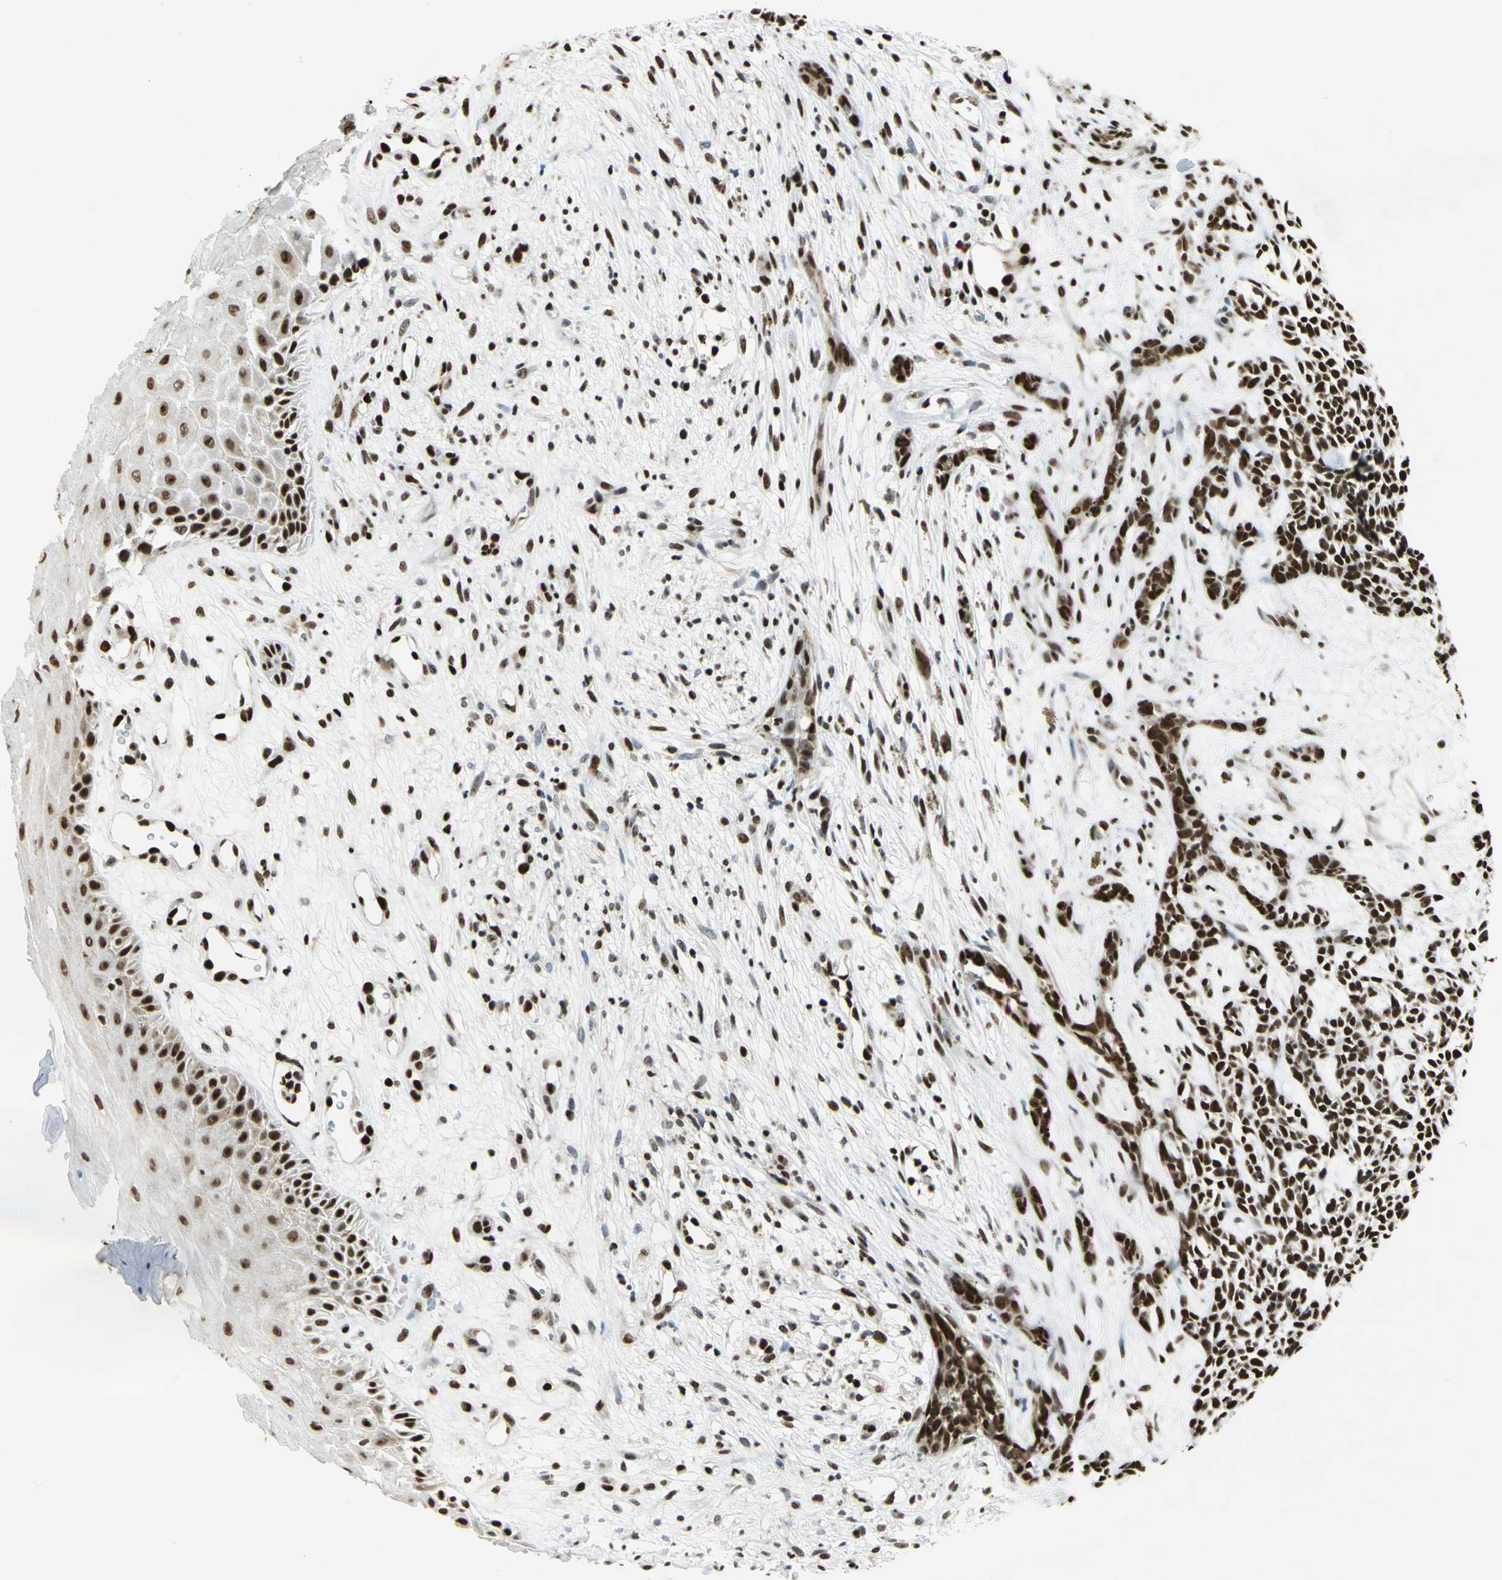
{"staining": {"intensity": "strong", "quantity": ">75%", "location": "nuclear"}, "tissue": "skin cancer", "cell_type": "Tumor cells", "image_type": "cancer", "snomed": [{"axis": "morphology", "description": "Basal cell carcinoma"}, {"axis": "topography", "description": "Skin"}], "caption": "Strong nuclear positivity for a protein is identified in about >75% of tumor cells of skin cancer (basal cell carcinoma) using immunohistochemistry (IHC).", "gene": "HMGB1", "patient": {"sex": "female", "age": 84}}